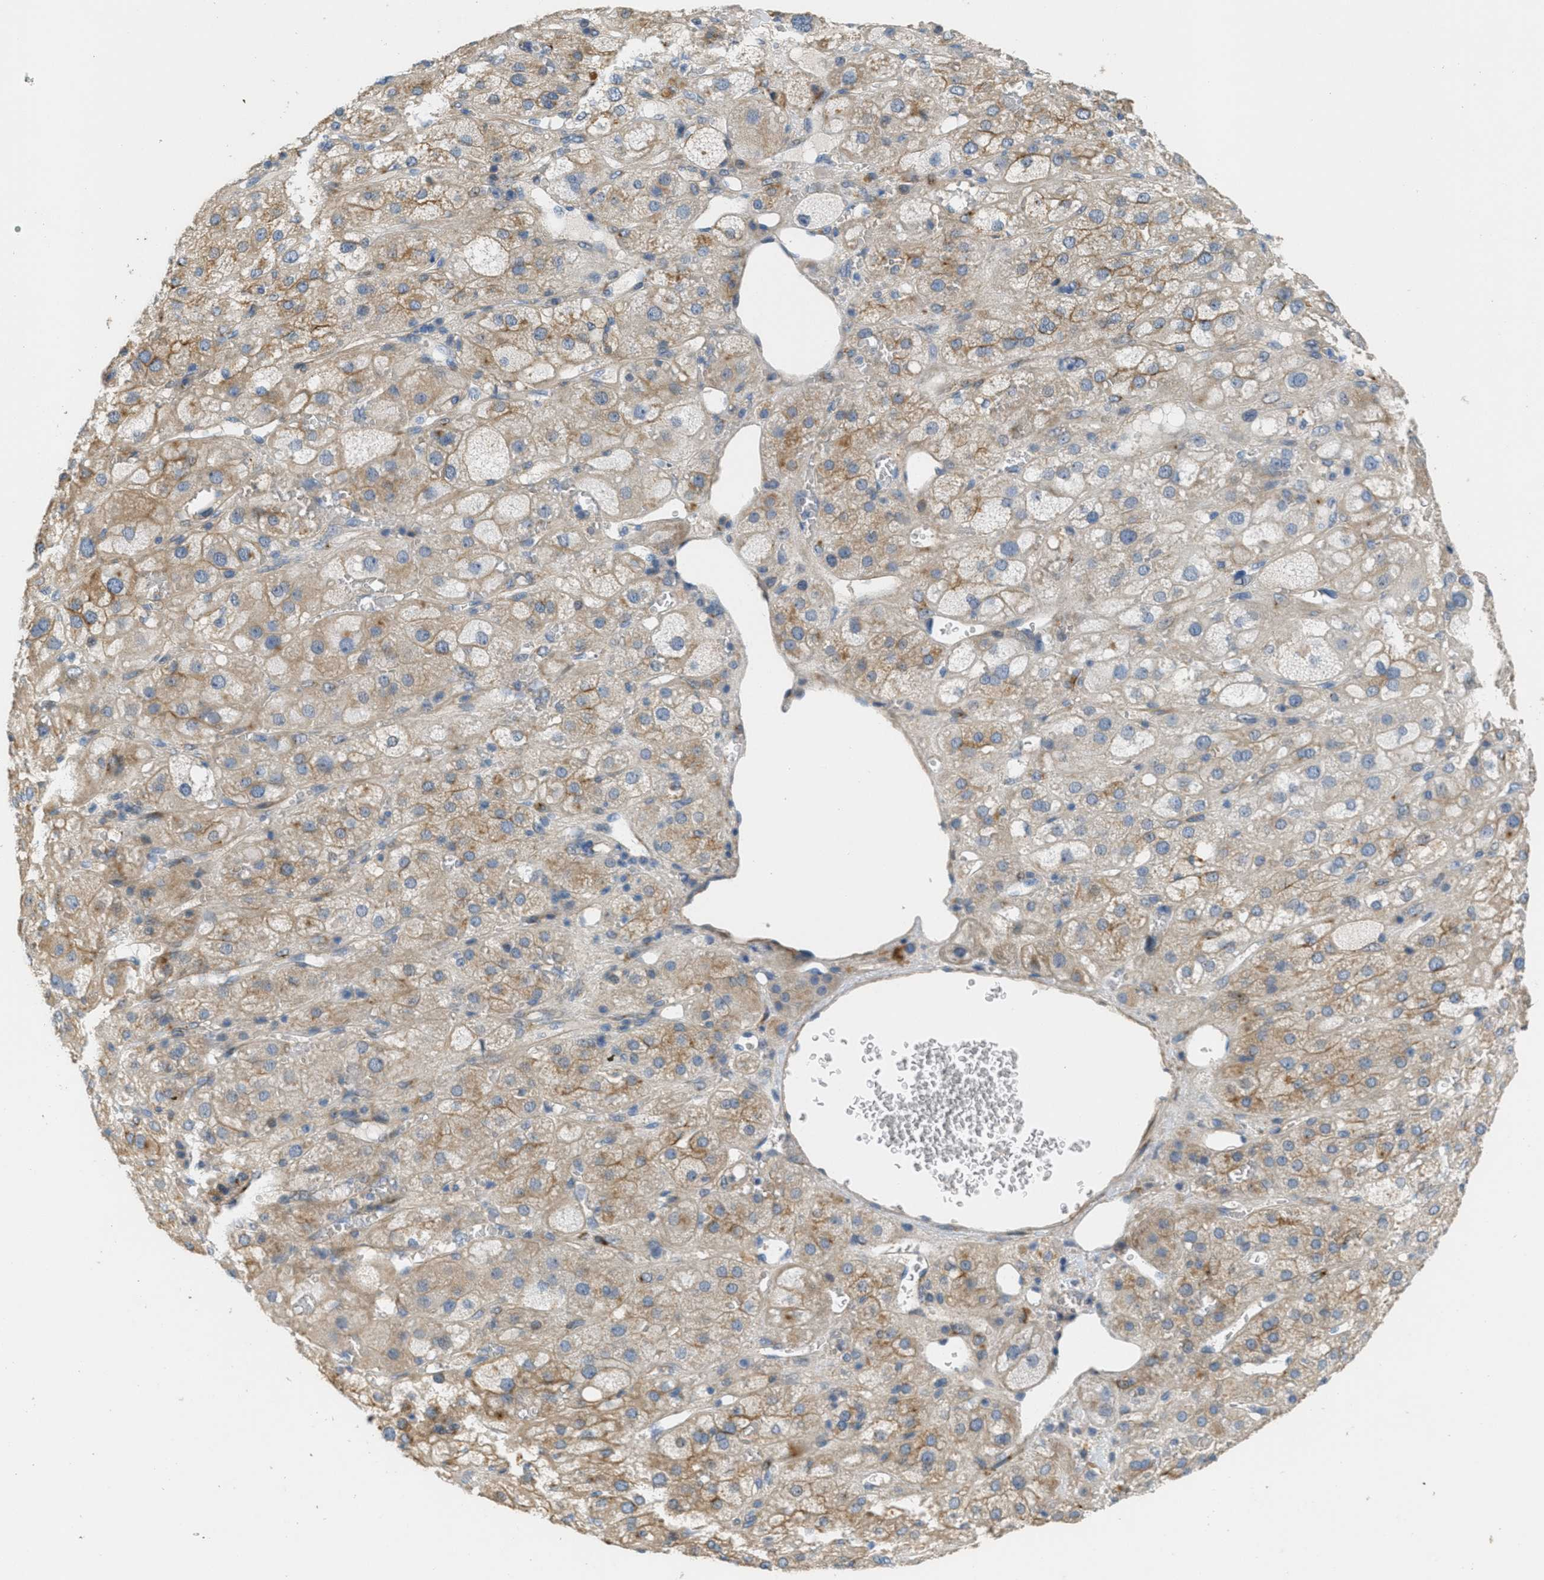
{"staining": {"intensity": "weak", "quantity": "25%-75%", "location": "cytoplasmic/membranous"}, "tissue": "adrenal gland", "cell_type": "Glandular cells", "image_type": "normal", "snomed": [{"axis": "morphology", "description": "Normal tissue, NOS"}, {"axis": "topography", "description": "Adrenal gland"}], "caption": "Glandular cells demonstrate low levels of weak cytoplasmic/membranous positivity in about 25%-75% of cells in unremarkable adrenal gland. The protein of interest is shown in brown color, while the nuclei are stained blue.", "gene": "ADCY5", "patient": {"sex": "female", "age": 47}}